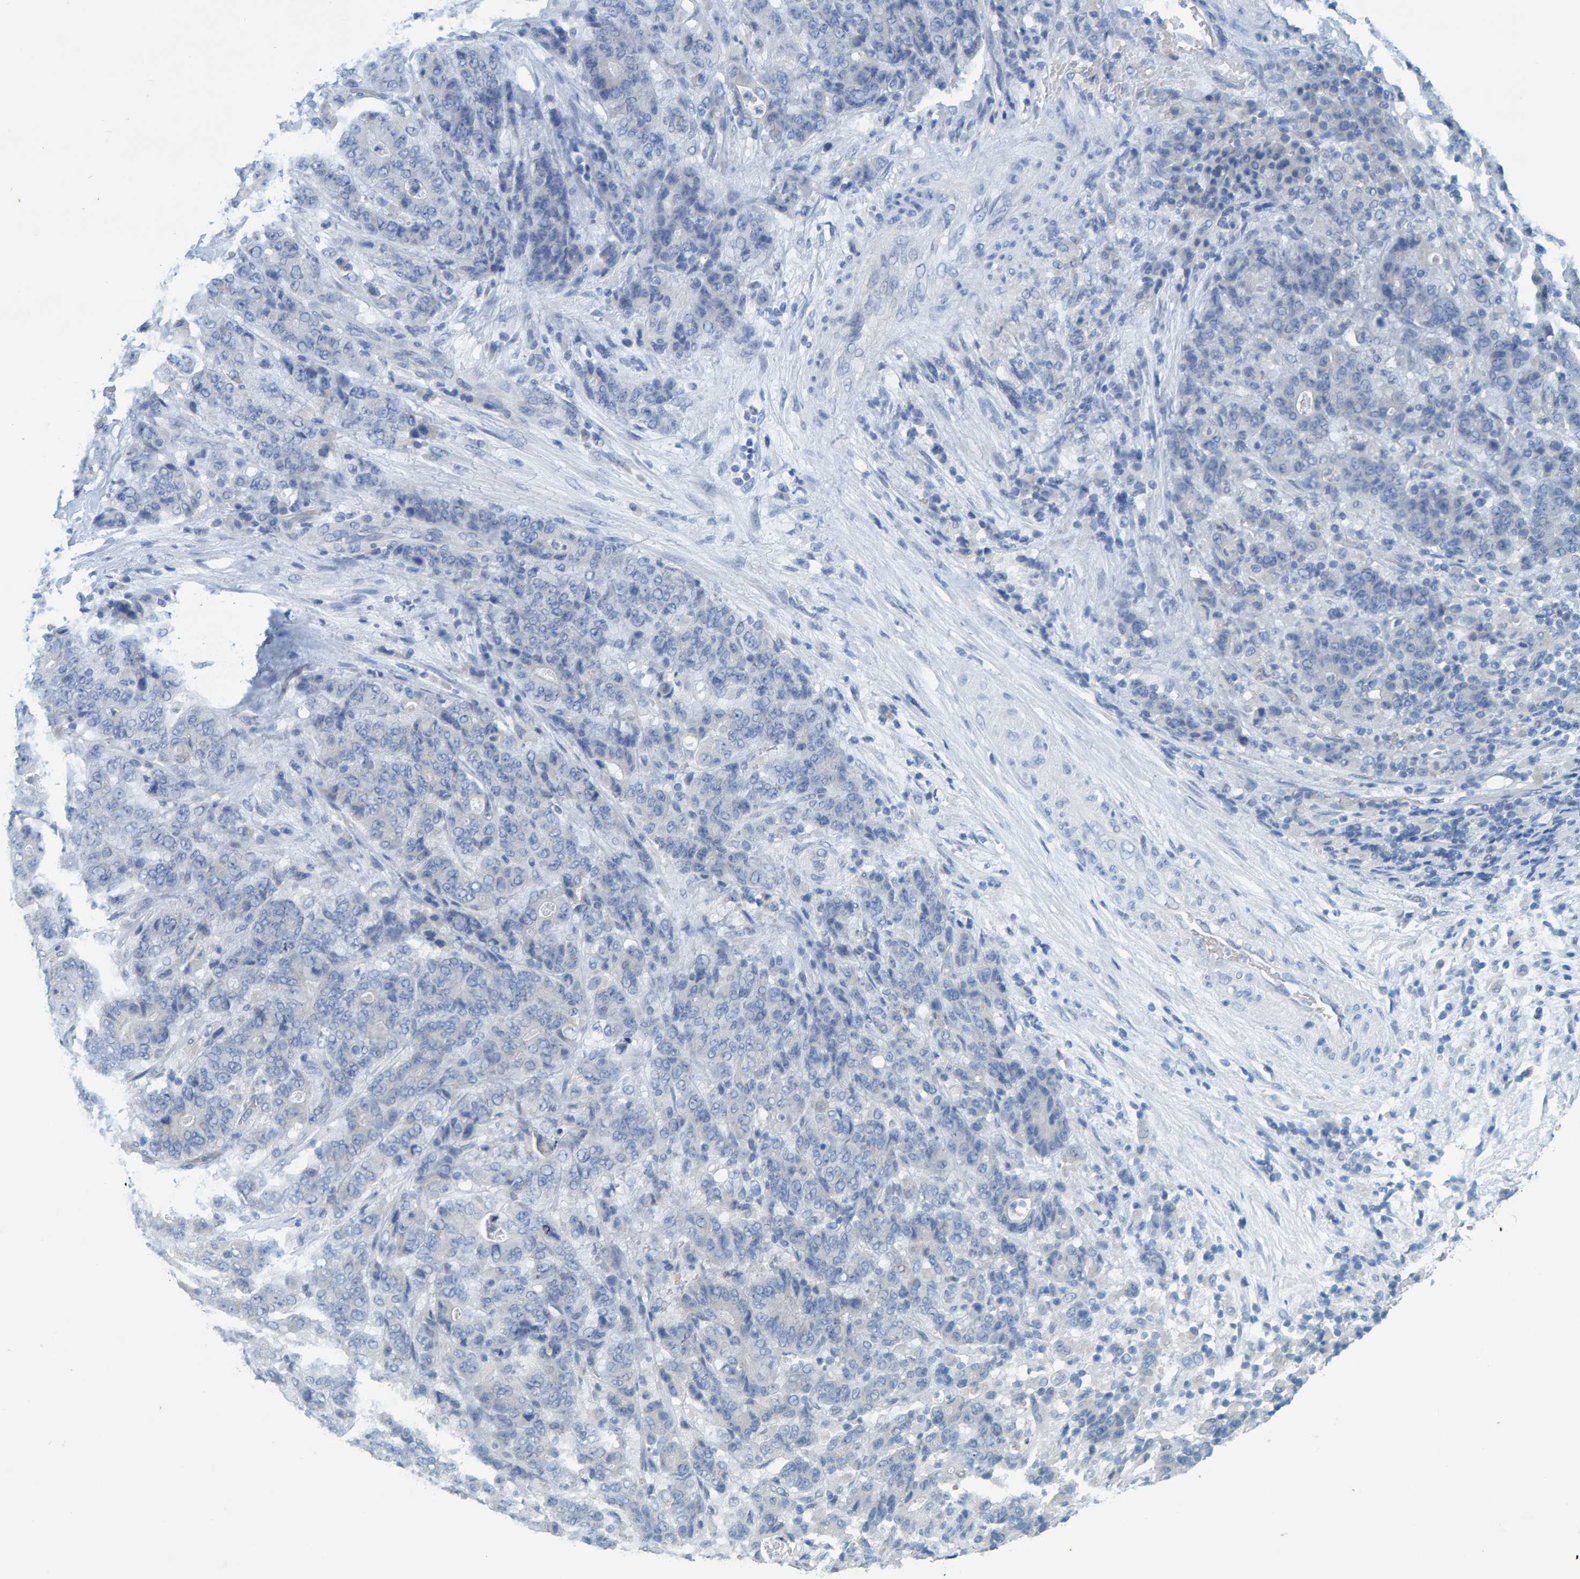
{"staining": {"intensity": "negative", "quantity": "none", "location": "none"}, "tissue": "stomach cancer", "cell_type": "Tumor cells", "image_type": "cancer", "snomed": [{"axis": "morphology", "description": "Adenocarcinoma, NOS"}, {"axis": "topography", "description": "Stomach"}], "caption": "Human adenocarcinoma (stomach) stained for a protein using immunohistochemistry exhibits no staining in tumor cells.", "gene": "ALAD", "patient": {"sex": "female", "age": 73}}